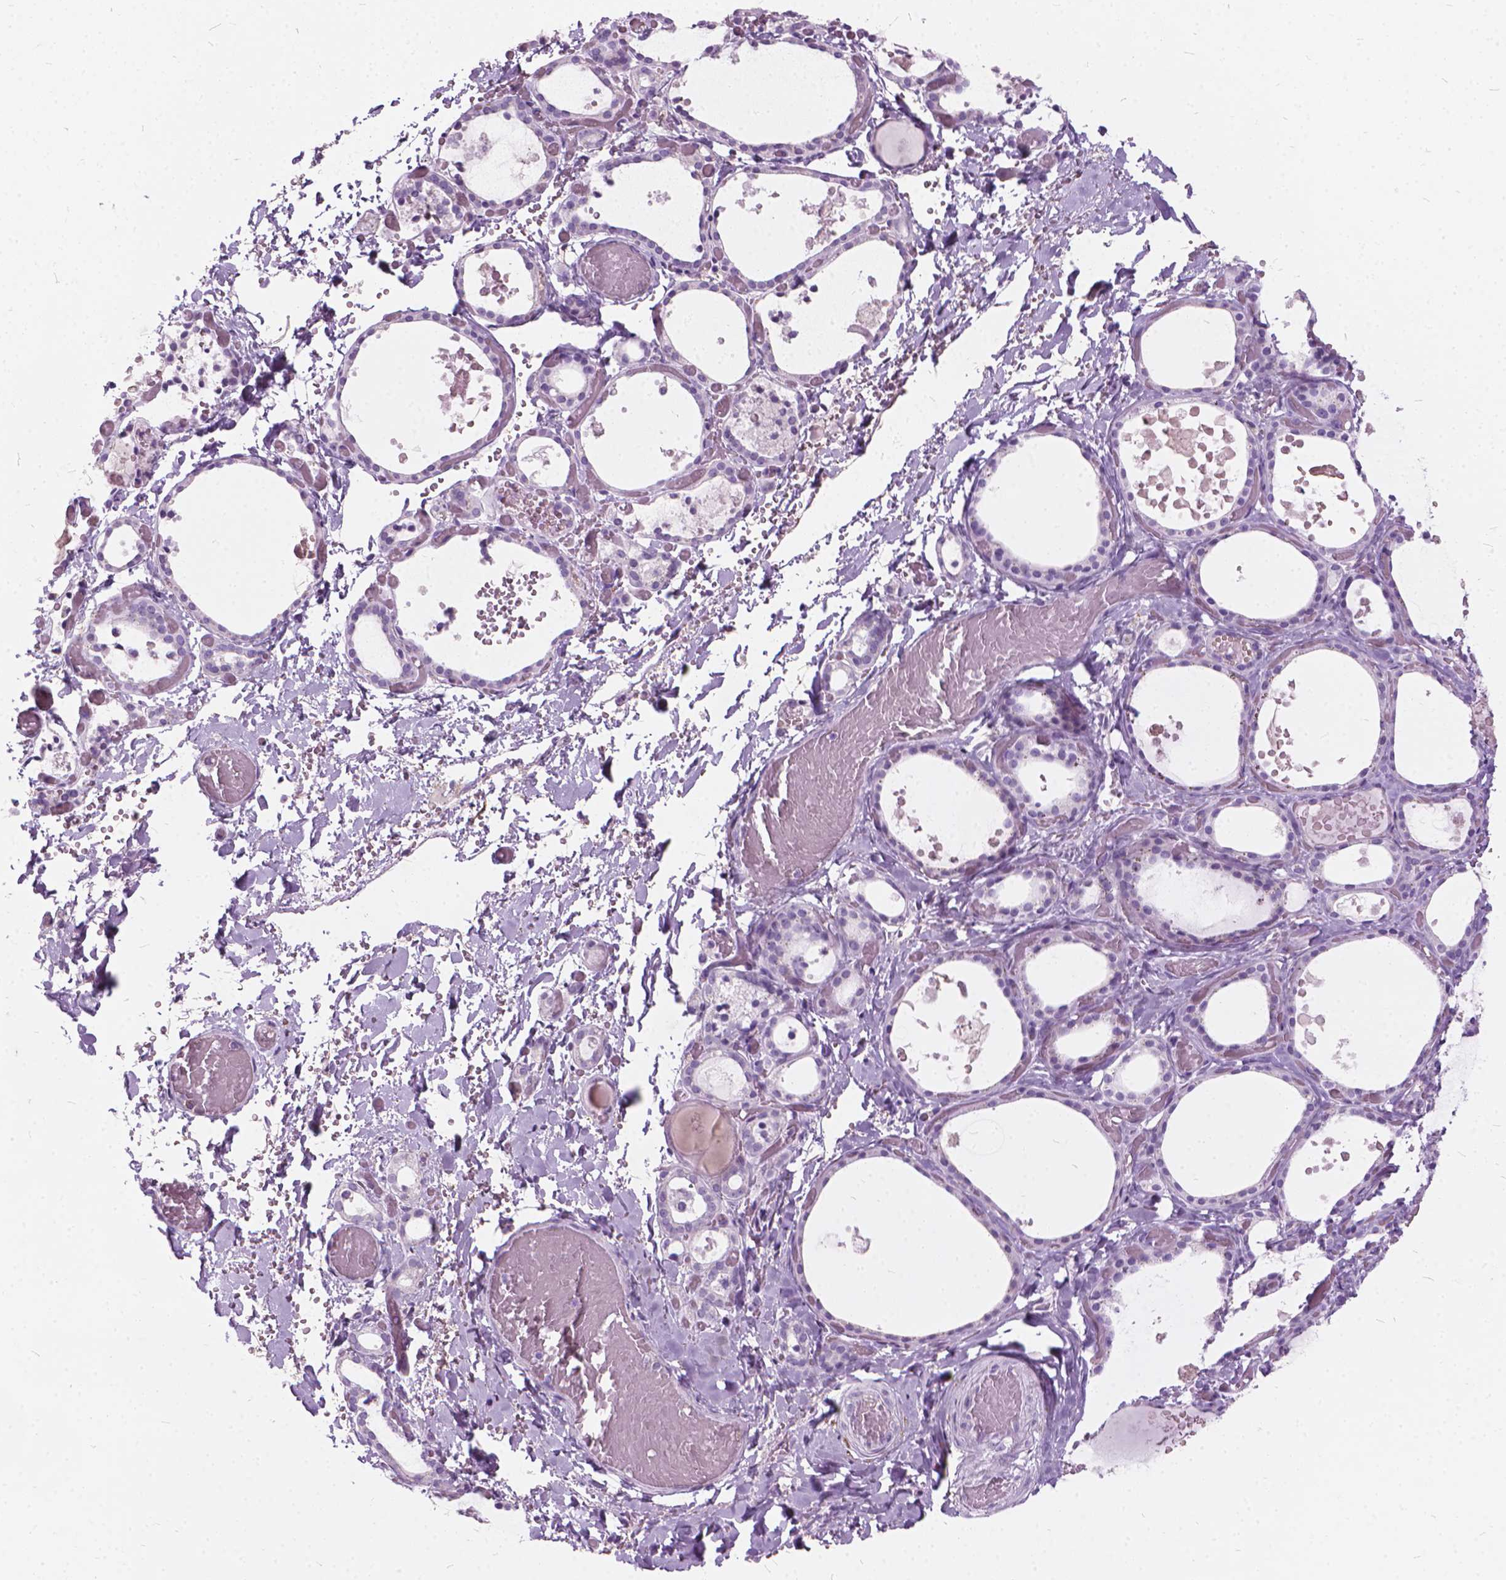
{"staining": {"intensity": "negative", "quantity": "none", "location": "none"}, "tissue": "thyroid gland", "cell_type": "Glandular cells", "image_type": "normal", "snomed": [{"axis": "morphology", "description": "Normal tissue, NOS"}, {"axis": "topography", "description": "Thyroid gland"}], "caption": "Glandular cells show no significant positivity in normal thyroid gland. (Stains: DAB (3,3'-diaminobenzidine) immunohistochemistry with hematoxylin counter stain, Microscopy: brightfield microscopy at high magnification).", "gene": "DNM1", "patient": {"sex": "female", "age": 56}}